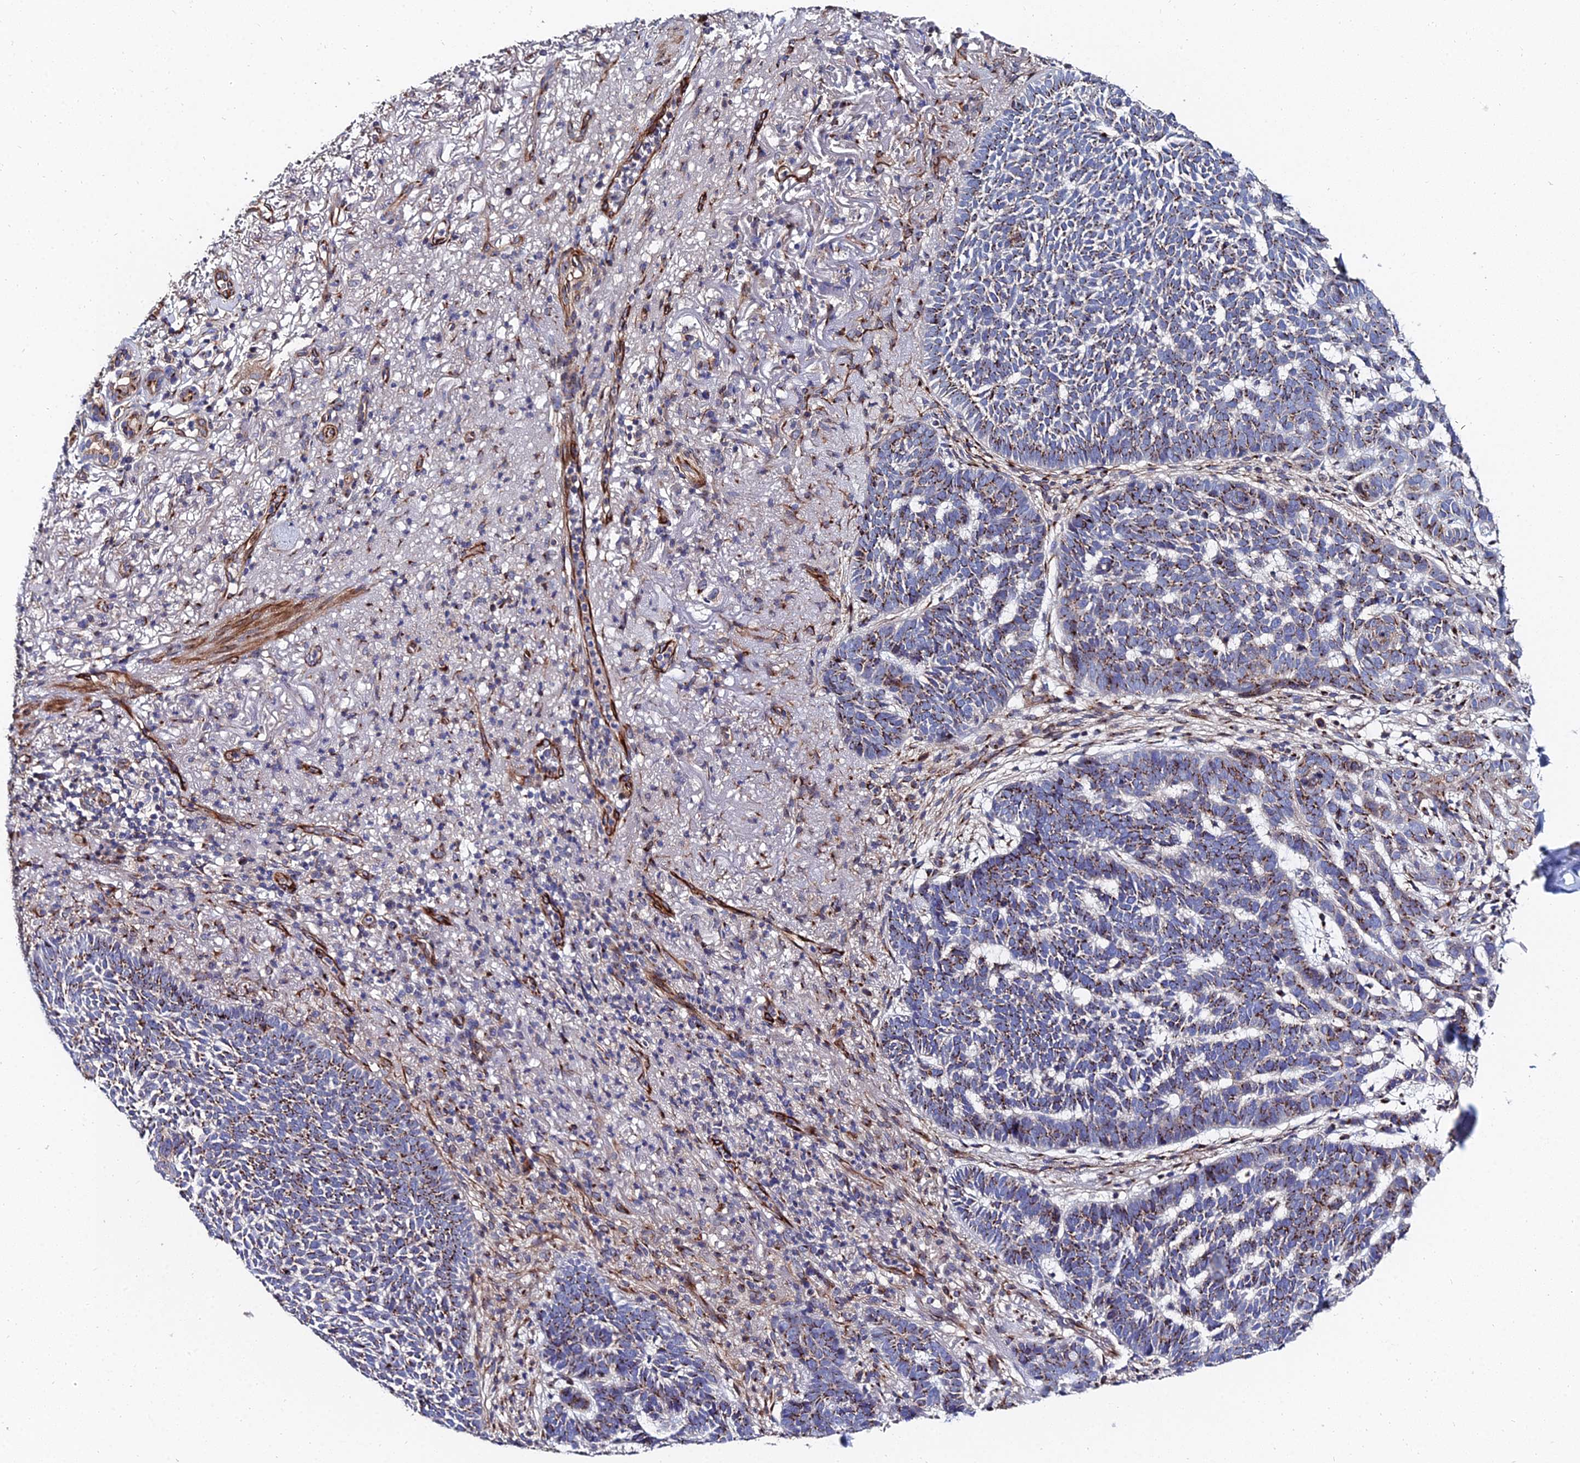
{"staining": {"intensity": "moderate", "quantity": ">75%", "location": "cytoplasmic/membranous"}, "tissue": "skin cancer", "cell_type": "Tumor cells", "image_type": "cancer", "snomed": [{"axis": "morphology", "description": "Basal cell carcinoma"}, {"axis": "topography", "description": "Skin"}], "caption": "Protein staining of basal cell carcinoma (skin) tissue demonstrates moderate cytoplasmic/membranous staining in about >75% of tumor cells.", "gene": "BORCS8", "patient": {"sex": "female", "age": 78}}